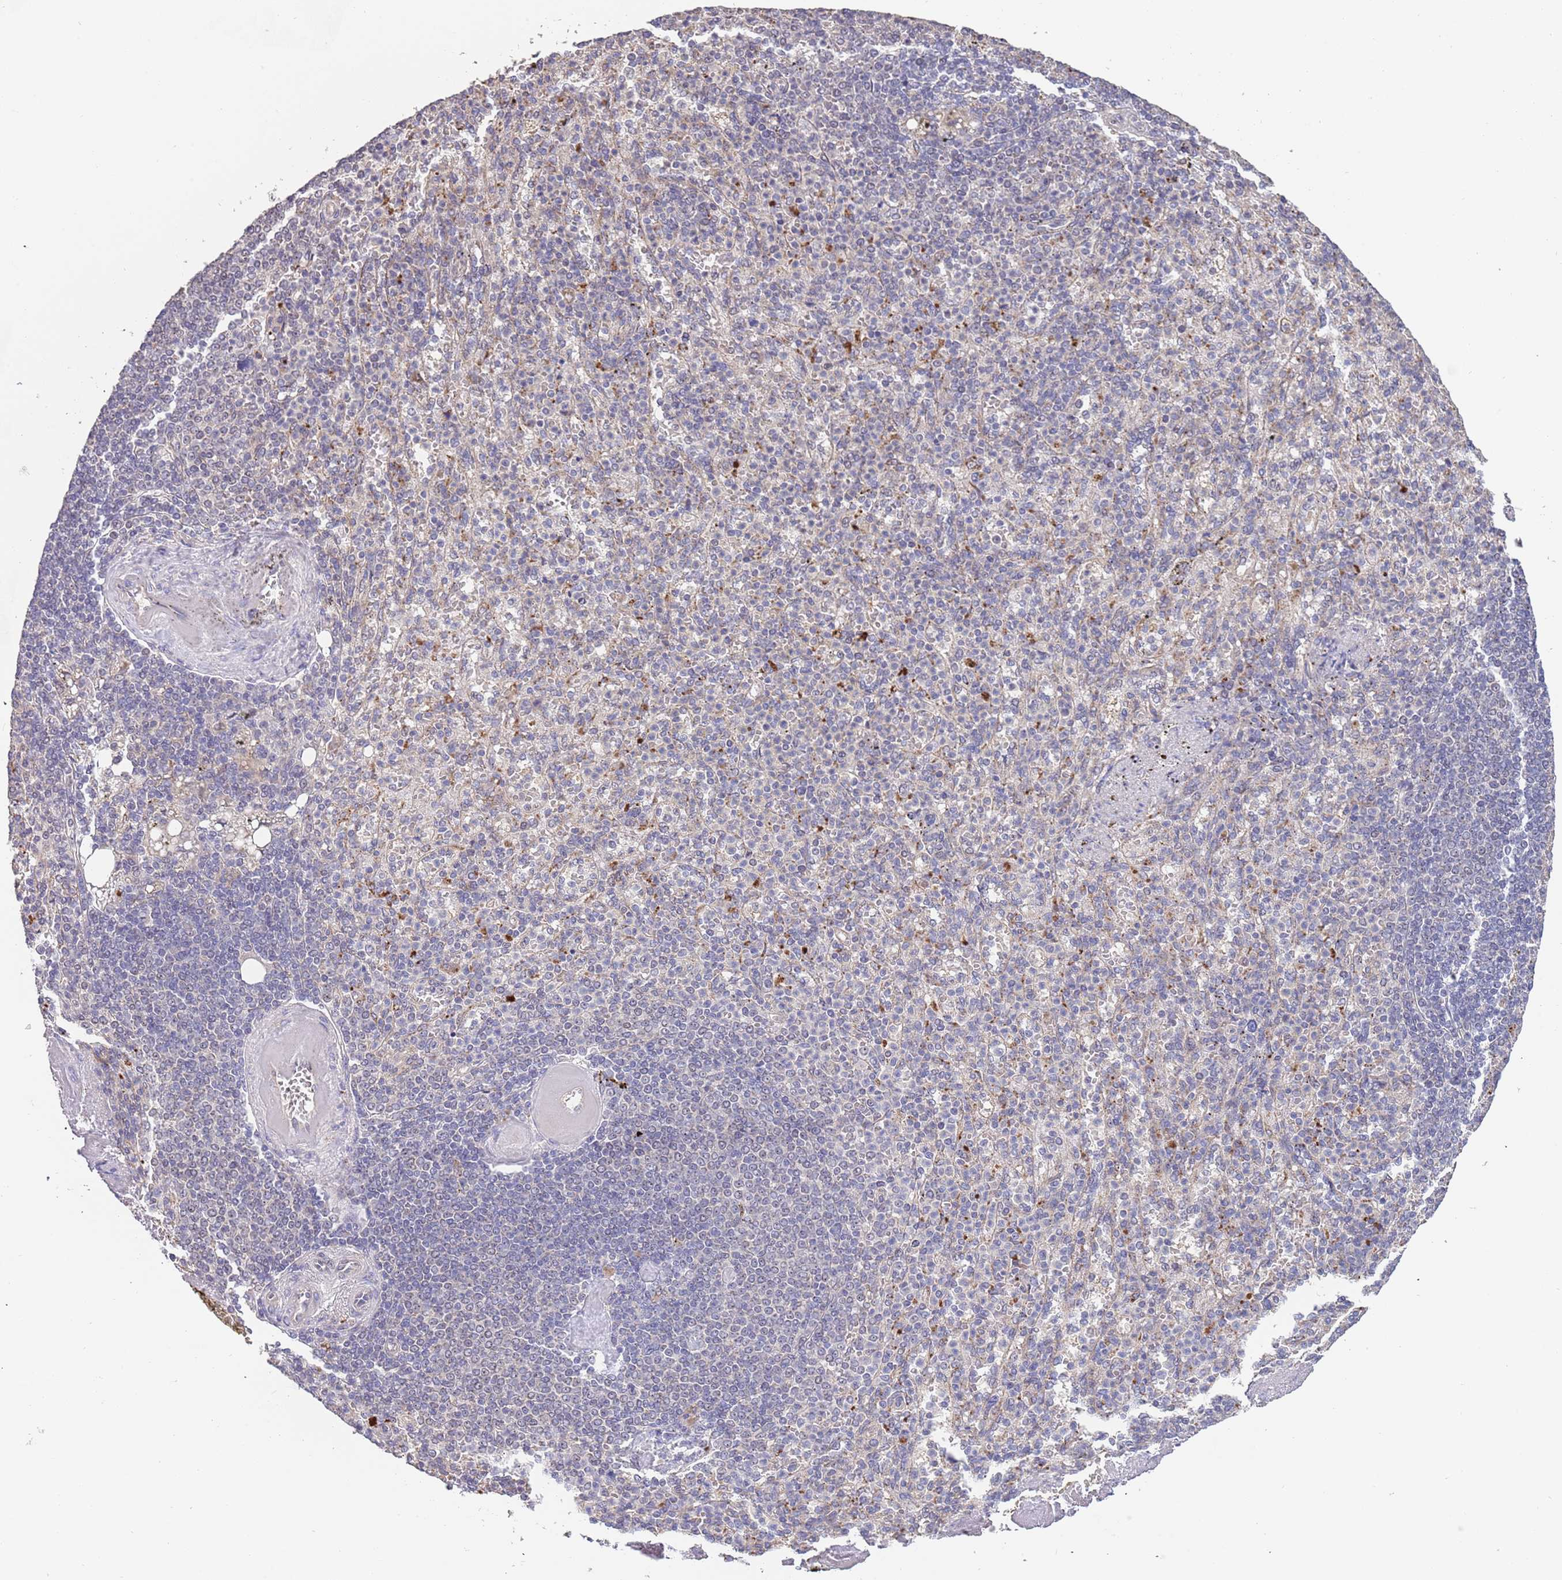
{"staining": {"intensity": "strong", "quantity": "<25%", "location": "cytoplasmic/membranous"}, "tissue": "spleen", "cell_type": "Cells in red pulp", "image_type": "normal", "snomed": [{"axis": "morphology", "description": "Normal tissue, NOS"}, {"axis": "topography", "description": "Spleen"}], "caption": "A high-resolution photomicrograph shows immunohistochemistry staining of unremarkable spleen, which reveals strong cytoplasmic/membranous positivity in approximately <25% of cells in red pulp.", "gene": "TMEM64", "patient": {"sex": "female", "age": 74}}